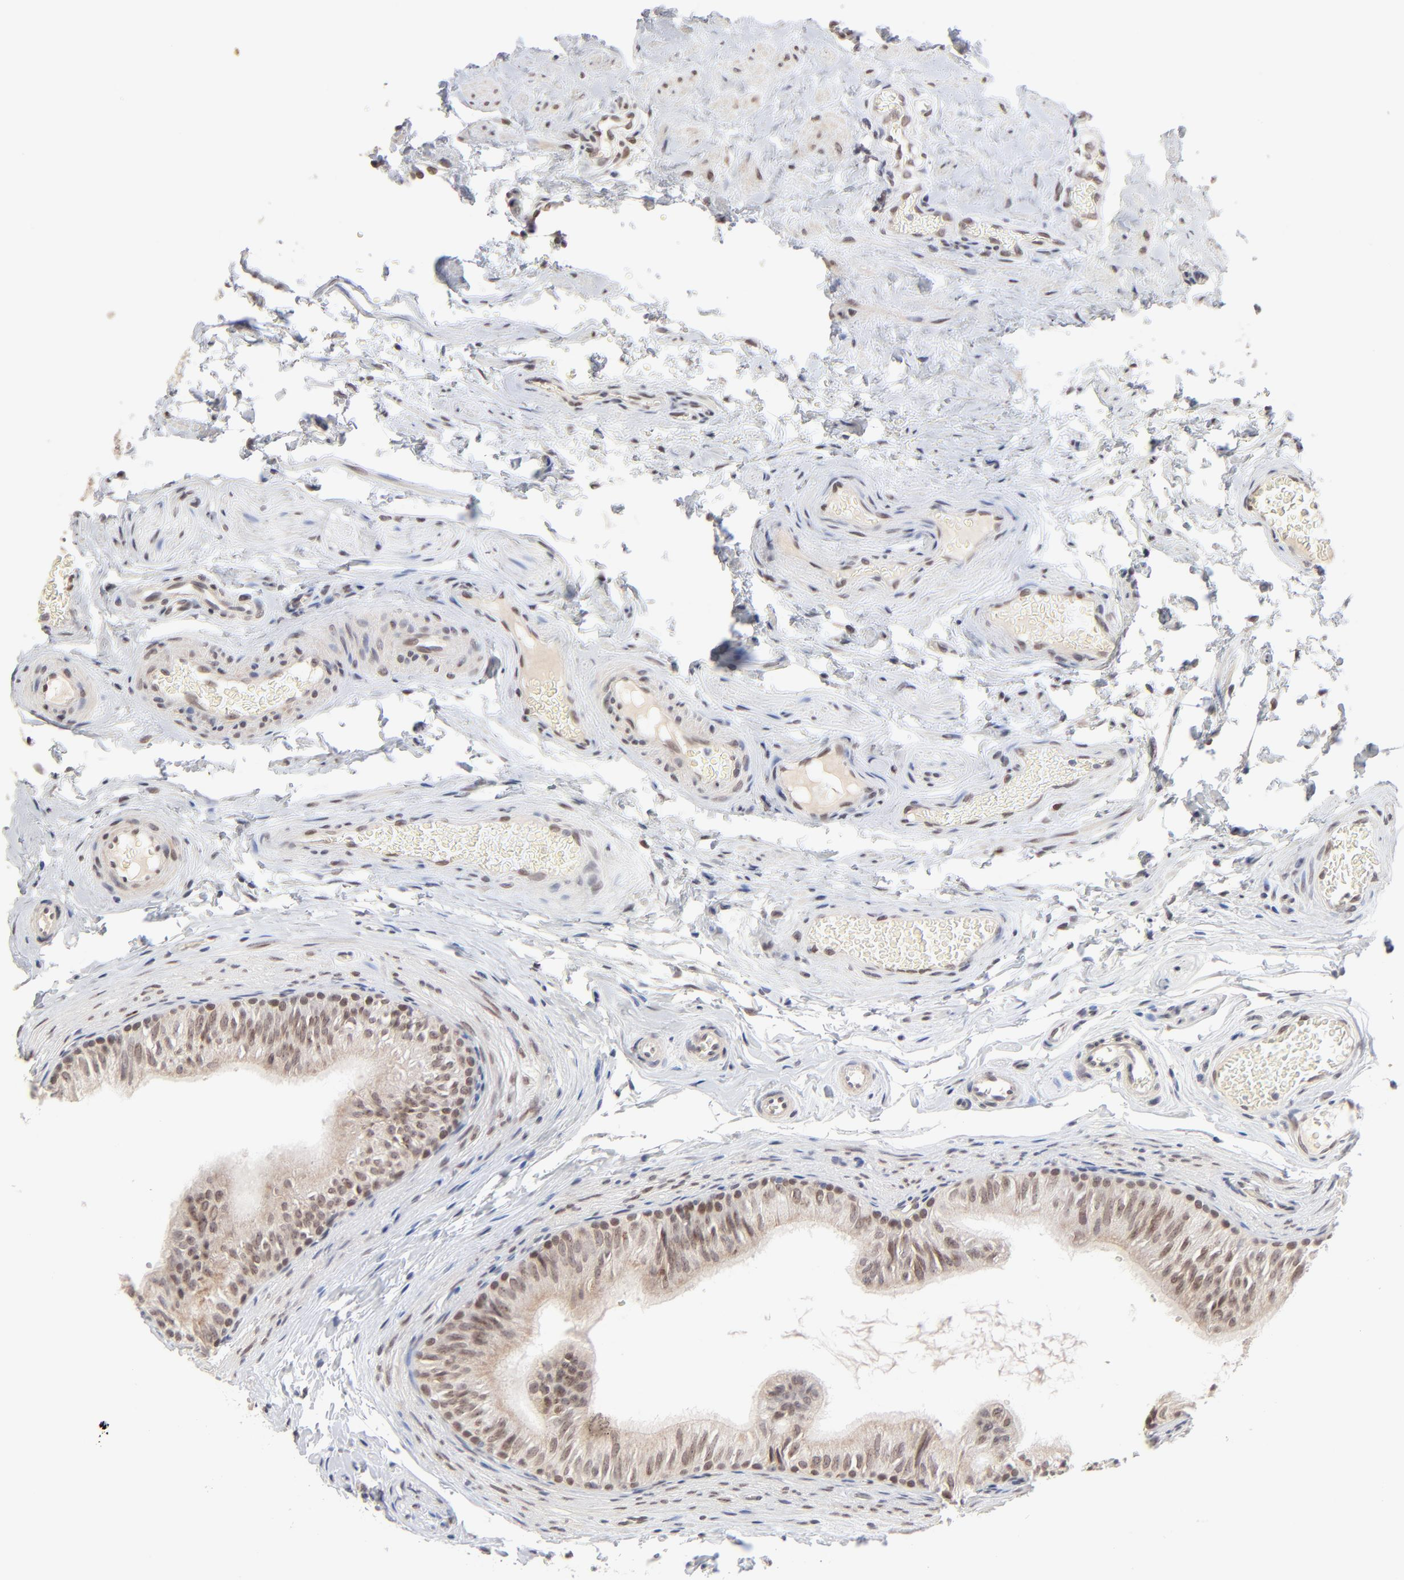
{"staining": {"intensity": "weak", "quantity": ">75%", "location": "nuclear"}, "tissue": "epididymis", "cell_type": "Glandular cells", "image_type": "normal", "snomed": [{"axis": "morphology", "description": "Normal tissue, NOS"}, {"axis": "topography", "description": "Testis"}, {"axis": "topography", "description": "Epididymis"}], "caption": "Brown immunohistochemical staining in unremarkable epididymis reveals weak nuclear expression in about >75% of glandular cells. The protein of interest is stained brown, and the nuclei are stained in blue (DAB (3,3'-diaminobenzidine) IHC with brightfield microscopy, high magnification).", "gene": "MBIP", "patient": {"sex": "male", "age": 36}}